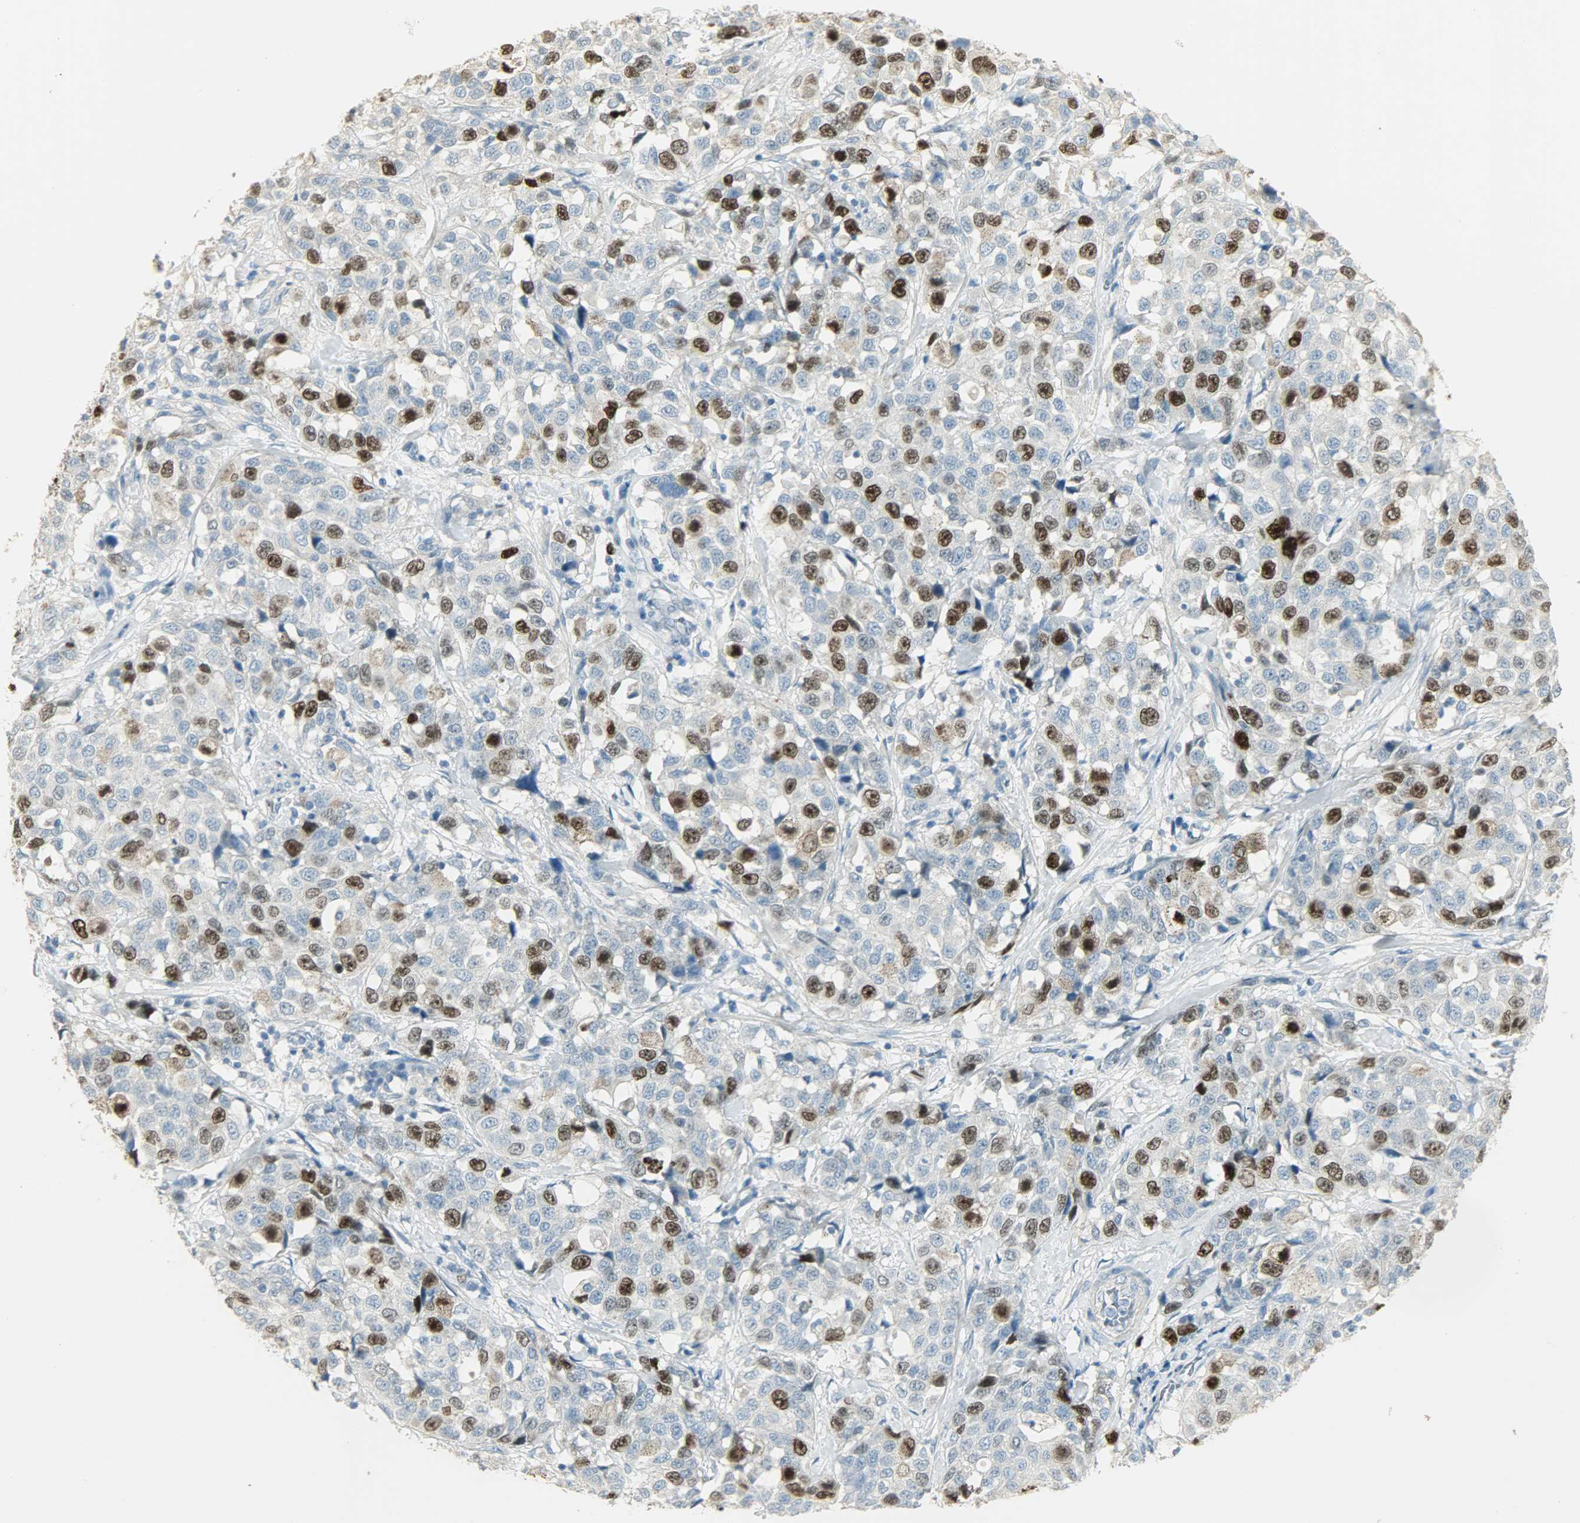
{"staining": {"intensity": "strong", "quantity": "25%-75%", "location": "nuclear"}, "tissue": "stomach cancer", "cell_type": "Tumor cells", "image_type": "cancer", "snomed": [{"axis": "morphology", "description": "Normal tissue, NOS"}, {"axis": "morphology", "description": "Adenocarcinoma, NOS"}, {"axis": "topography", "description": "Stomach"}], "caption": "A high-resolution photomicrograph shows immunohistochemistry staining of adenocarcinoma (stomach), which exhibits strong nuclear staining in approximately 25%-75% of tumor cells.", "gene": "TPX2", "patient": {"sex": "male", "age": 48}}